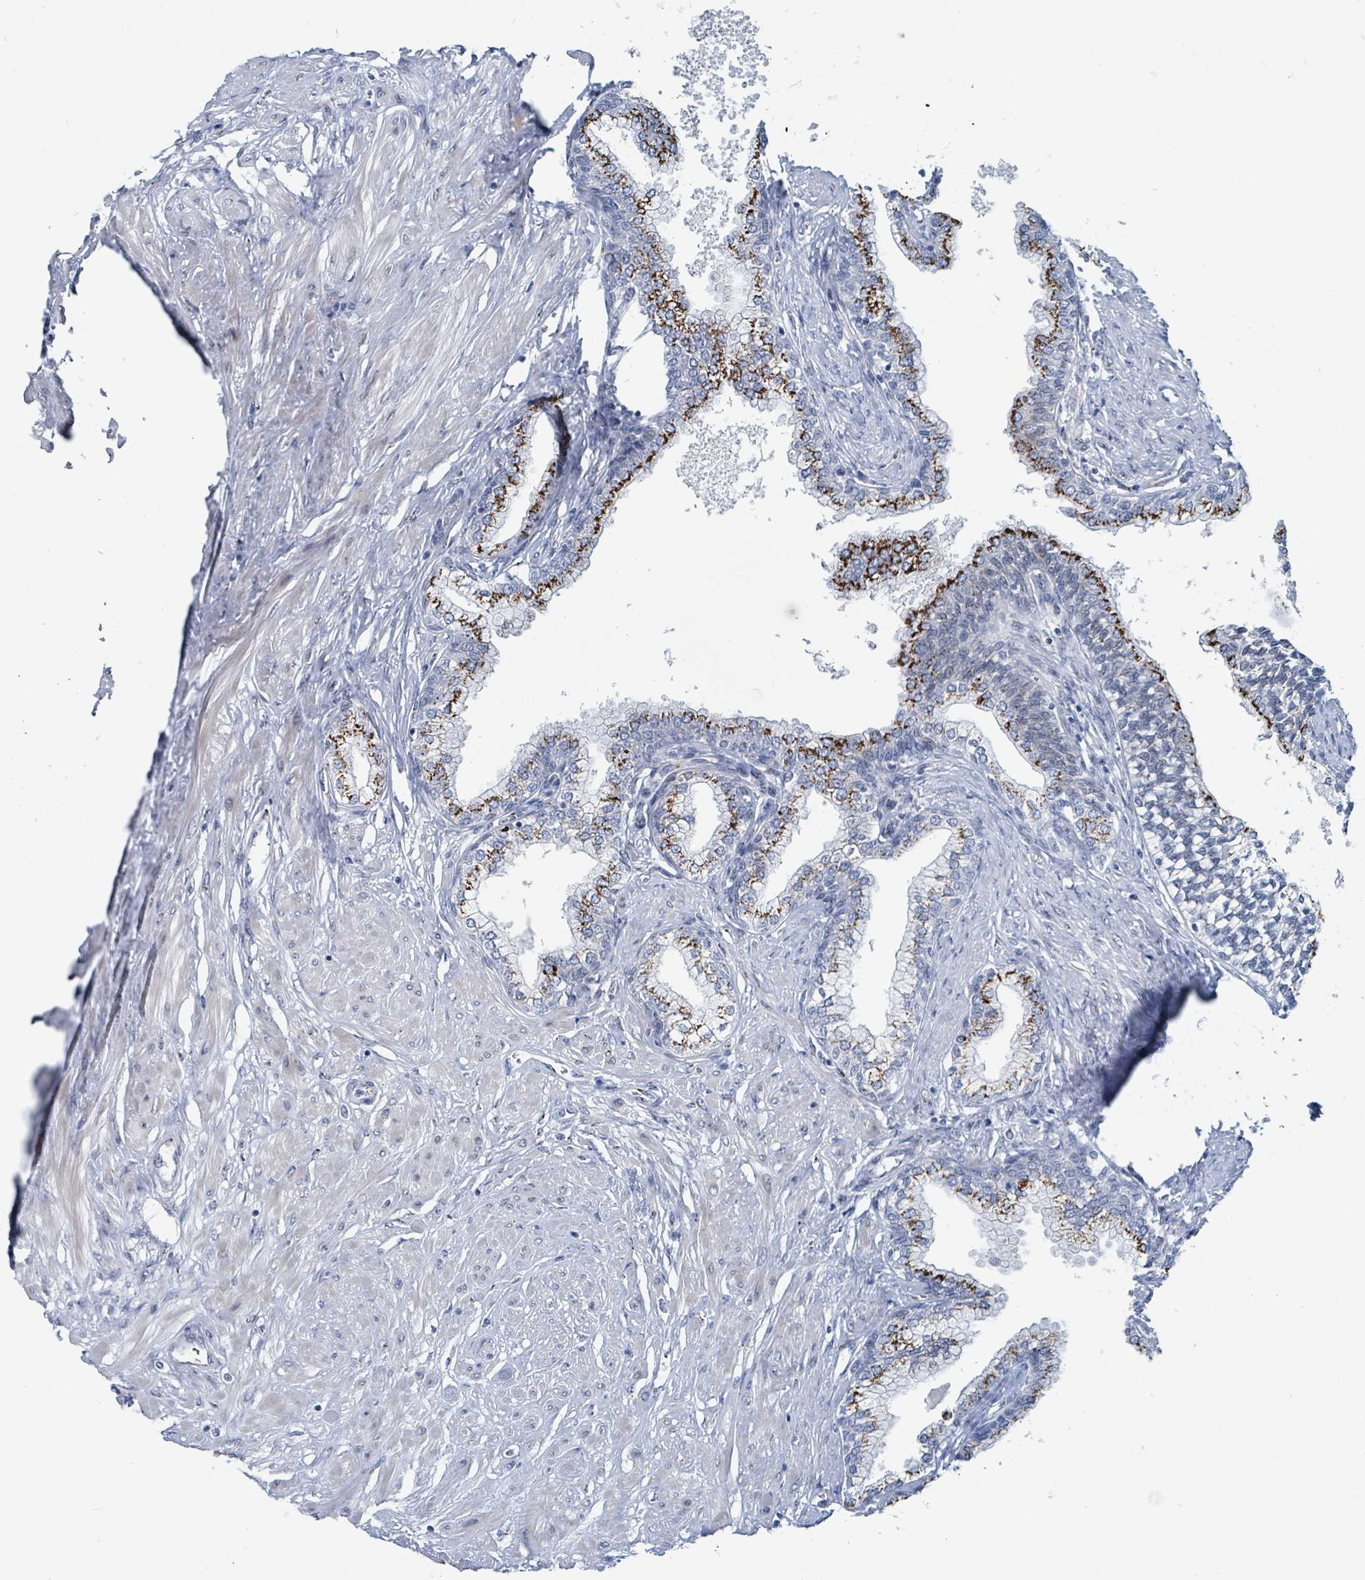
{"staining": {"intensity": "strong", "quantity": ">75%", "location": "cytoplasmic/membranous"}, "tissue": "prostate", "cell_type": "Glandular cells", "image_type": "normal", "snomed": [{"axis": "morphology", "description": "Normal tissue, NOS"}, {"axis": "topography", "description": "Prostate"}], "caption": "Protein analysis of normal prostate shows strong cytoplasmic/membranous positivity in about >75% of glandular cells. (DAB IHC, brown staining for protein, blue staining for nuclei).", "gene": "DCAF5", "patient": {"sex": "male", "age": 60}}